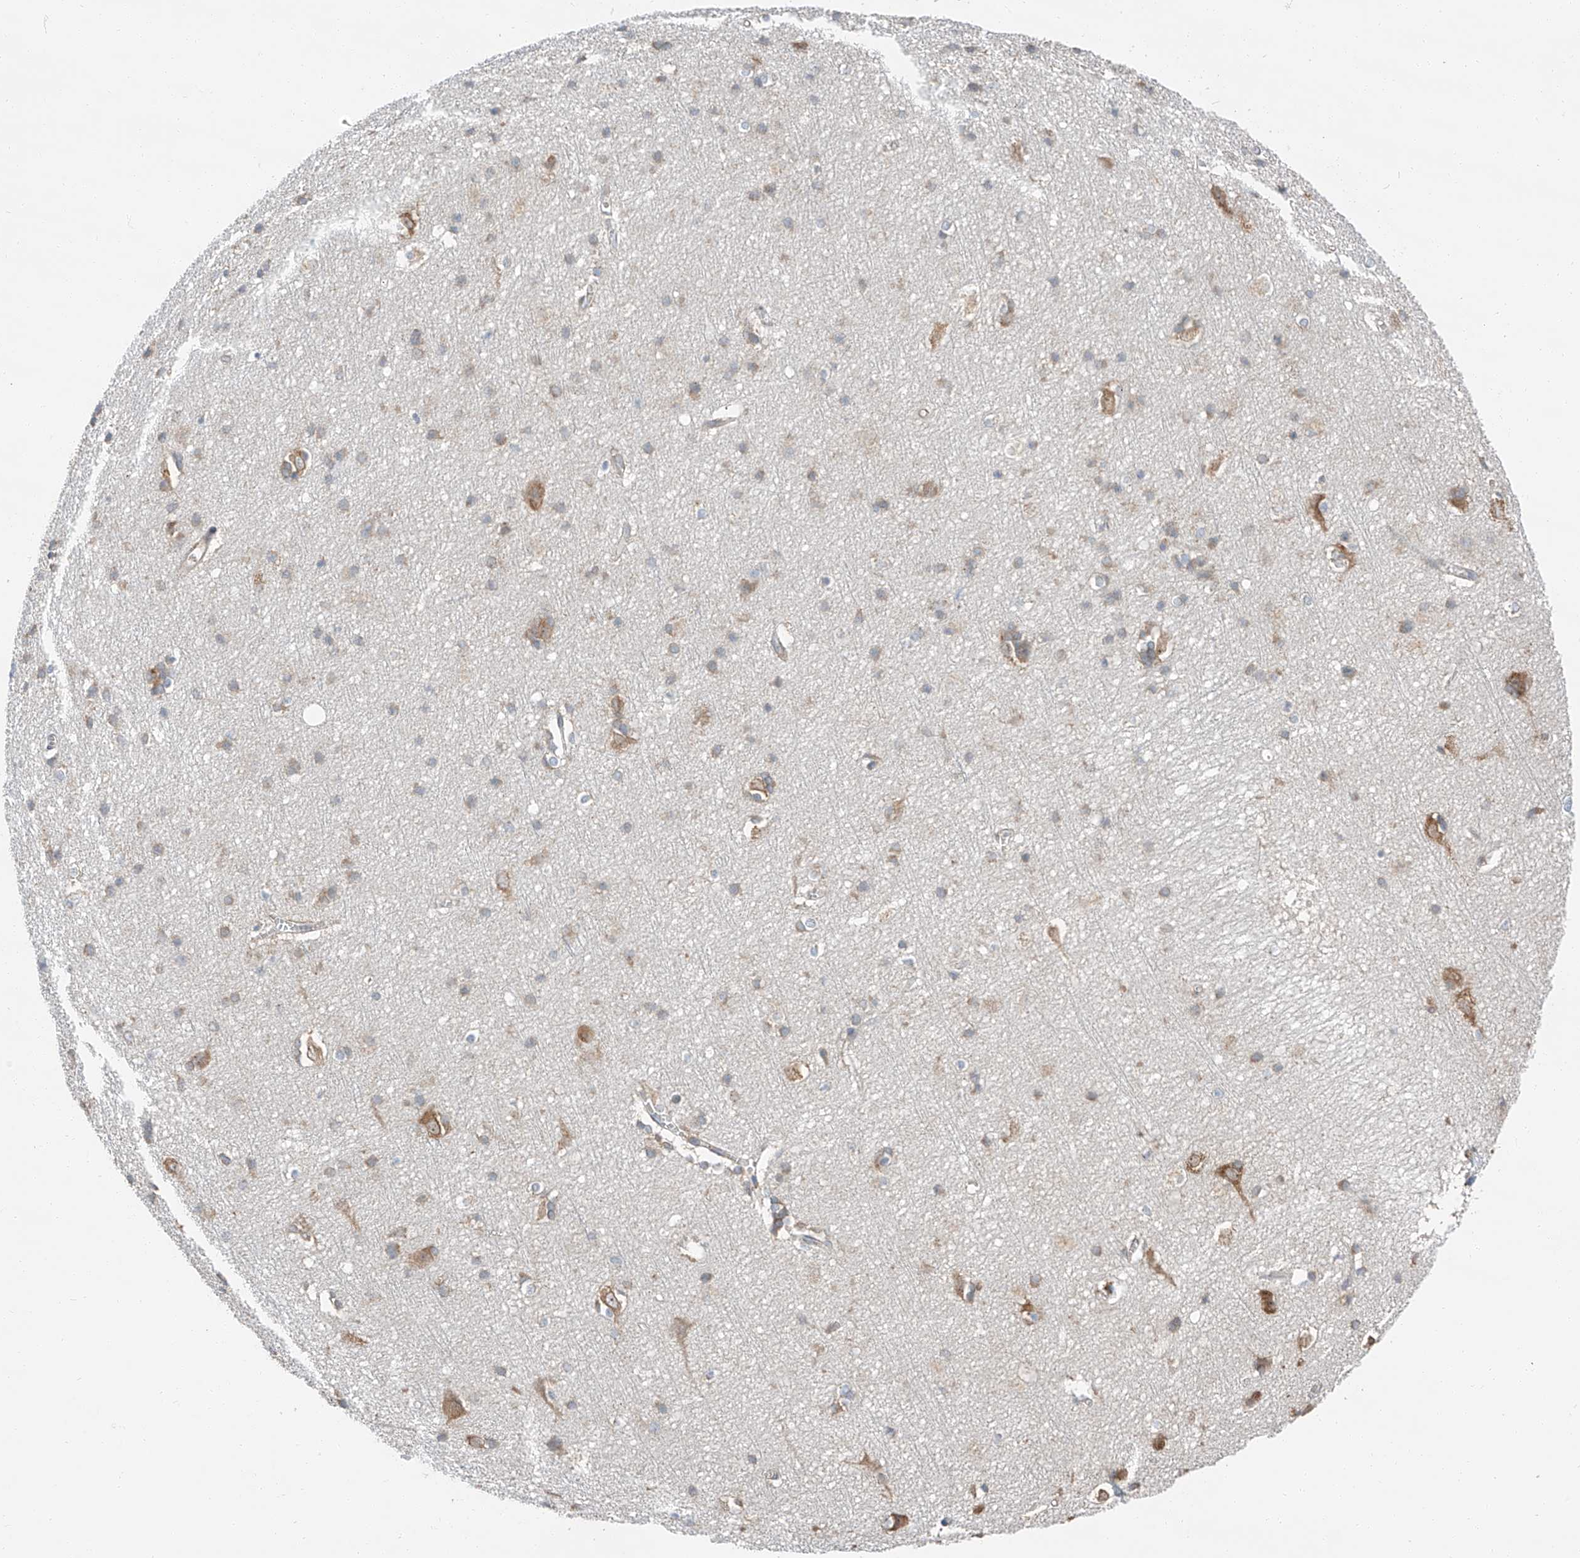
{"staining": {"intensity": "weak", "quantity": ">75%", "location": "cytoplasmic/membranous"}, "tissue": "cerebral cortex", "cell_type": "Endothelial cells", "image_type": "normal", "snomed": [{"axis": "morphology", "description": "Normal tissue, NOS"}, {"axis": "topography", "description": "Cerebral cortex"}], "caption": "IHC of unremarkable human cerebral cortex displays low levels of weak cytoplasmic/membranous staining in about >75% of endothelial cells.", "gene": "ZC3H15", "patient": {"sex": "male", "age": 54}}